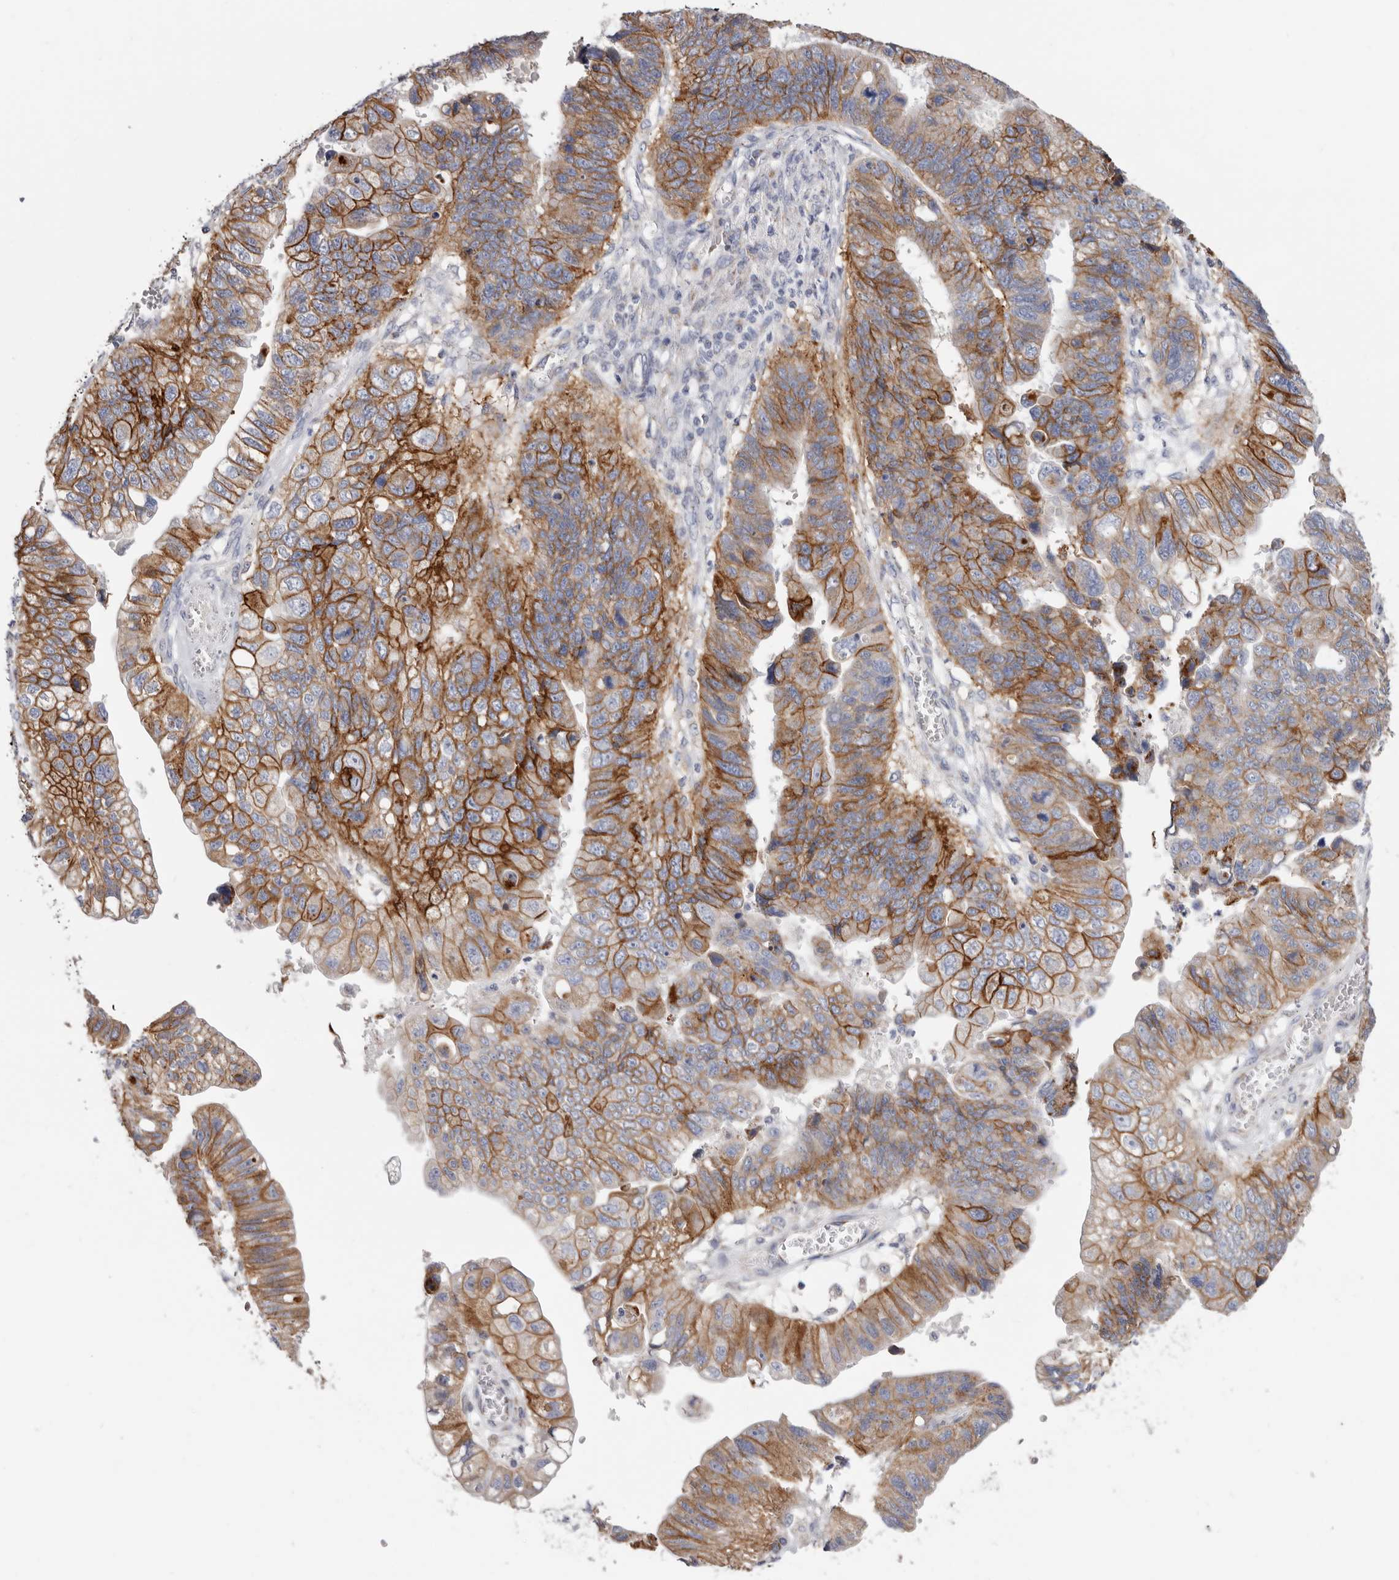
{"staining": {"intensity": "moderate", "quantity": ">75%", "location": "cytoplasmic/membranous"}, "tissue": "stomach cancer", "cell_type": "Tumor cells", "image_type": "cancer", "snomed": [{"axis": "morphology", "description": "Adenocarcinoma, NOS"}, {"axis": "topography", "description": "Stomach"}], "caption": "An immunohistochemistry (IHC) micrograph of neoplastic tissue is shown. Protein staining in brown labels moderate cytoplasmic/membranous positivity in stomach adenocarcinoma within tumor cells.", "gene": "RSPO2", "patient": {"sex": "male", "age": 59}}